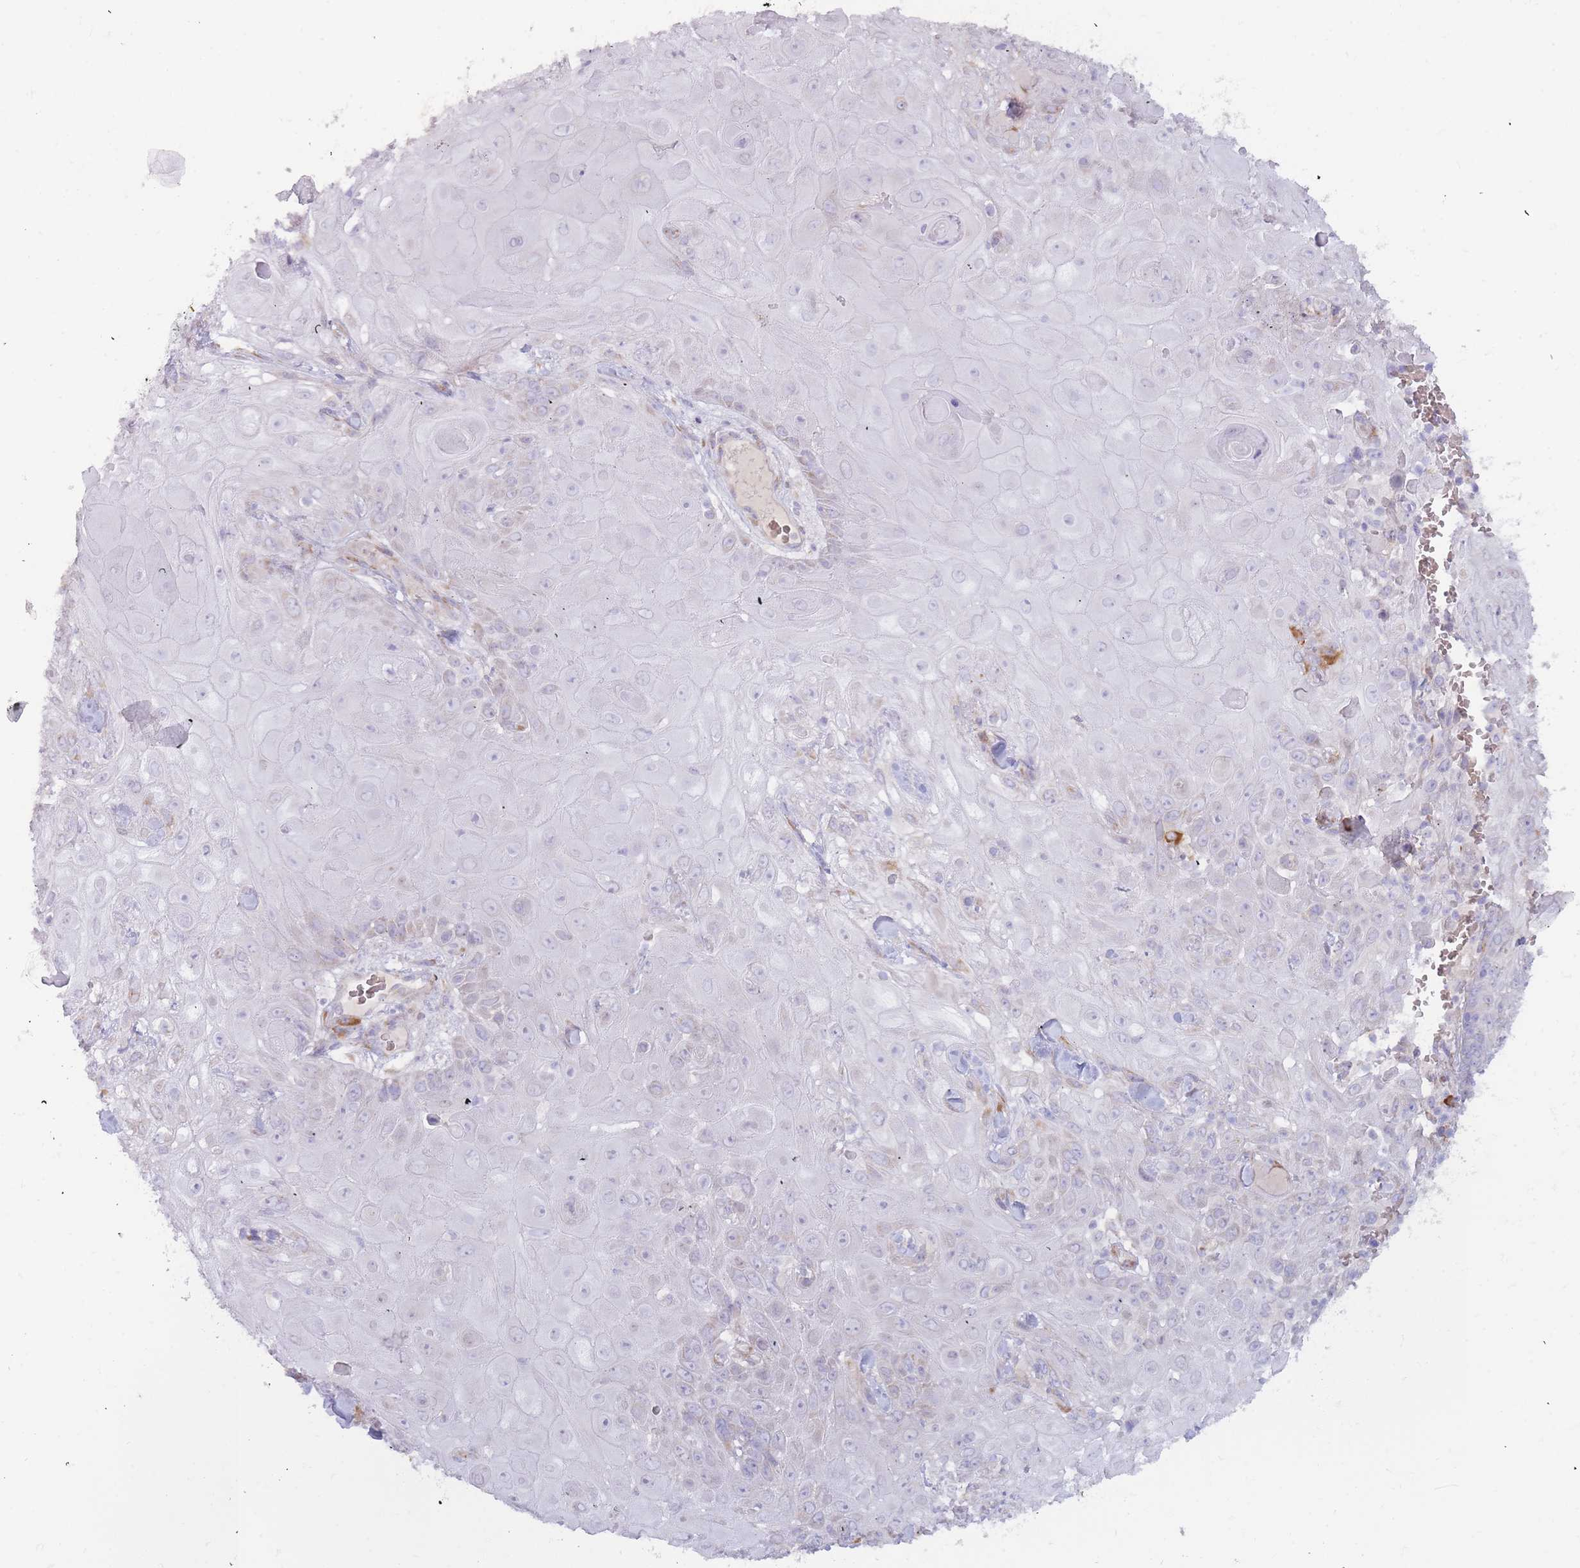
{"staining": {"intensity": "weak", "quantity": "<25%", "location": "cytoplasmic/membranous"}, "tissue": "skin cancer", "cell_type": "Tumor cells", "image_type": "cancer", "snomed": [{"axis": "morphology", "description": "Normal tissue, NOS"}, {"axis": "morphology", "description": "Squamous cell carcinoma, NOS"}, {"axis": "topography", "description": "Skin"}, {"axis": "topography", "description": "Cartilage tissue"}], "caption": "The histopathology image reveals no staining of tumor cells in skin cancer (squamous cell carcinoma).", "gene": "SLC35E4", "patient": {"sex": "female", "age": 79}}